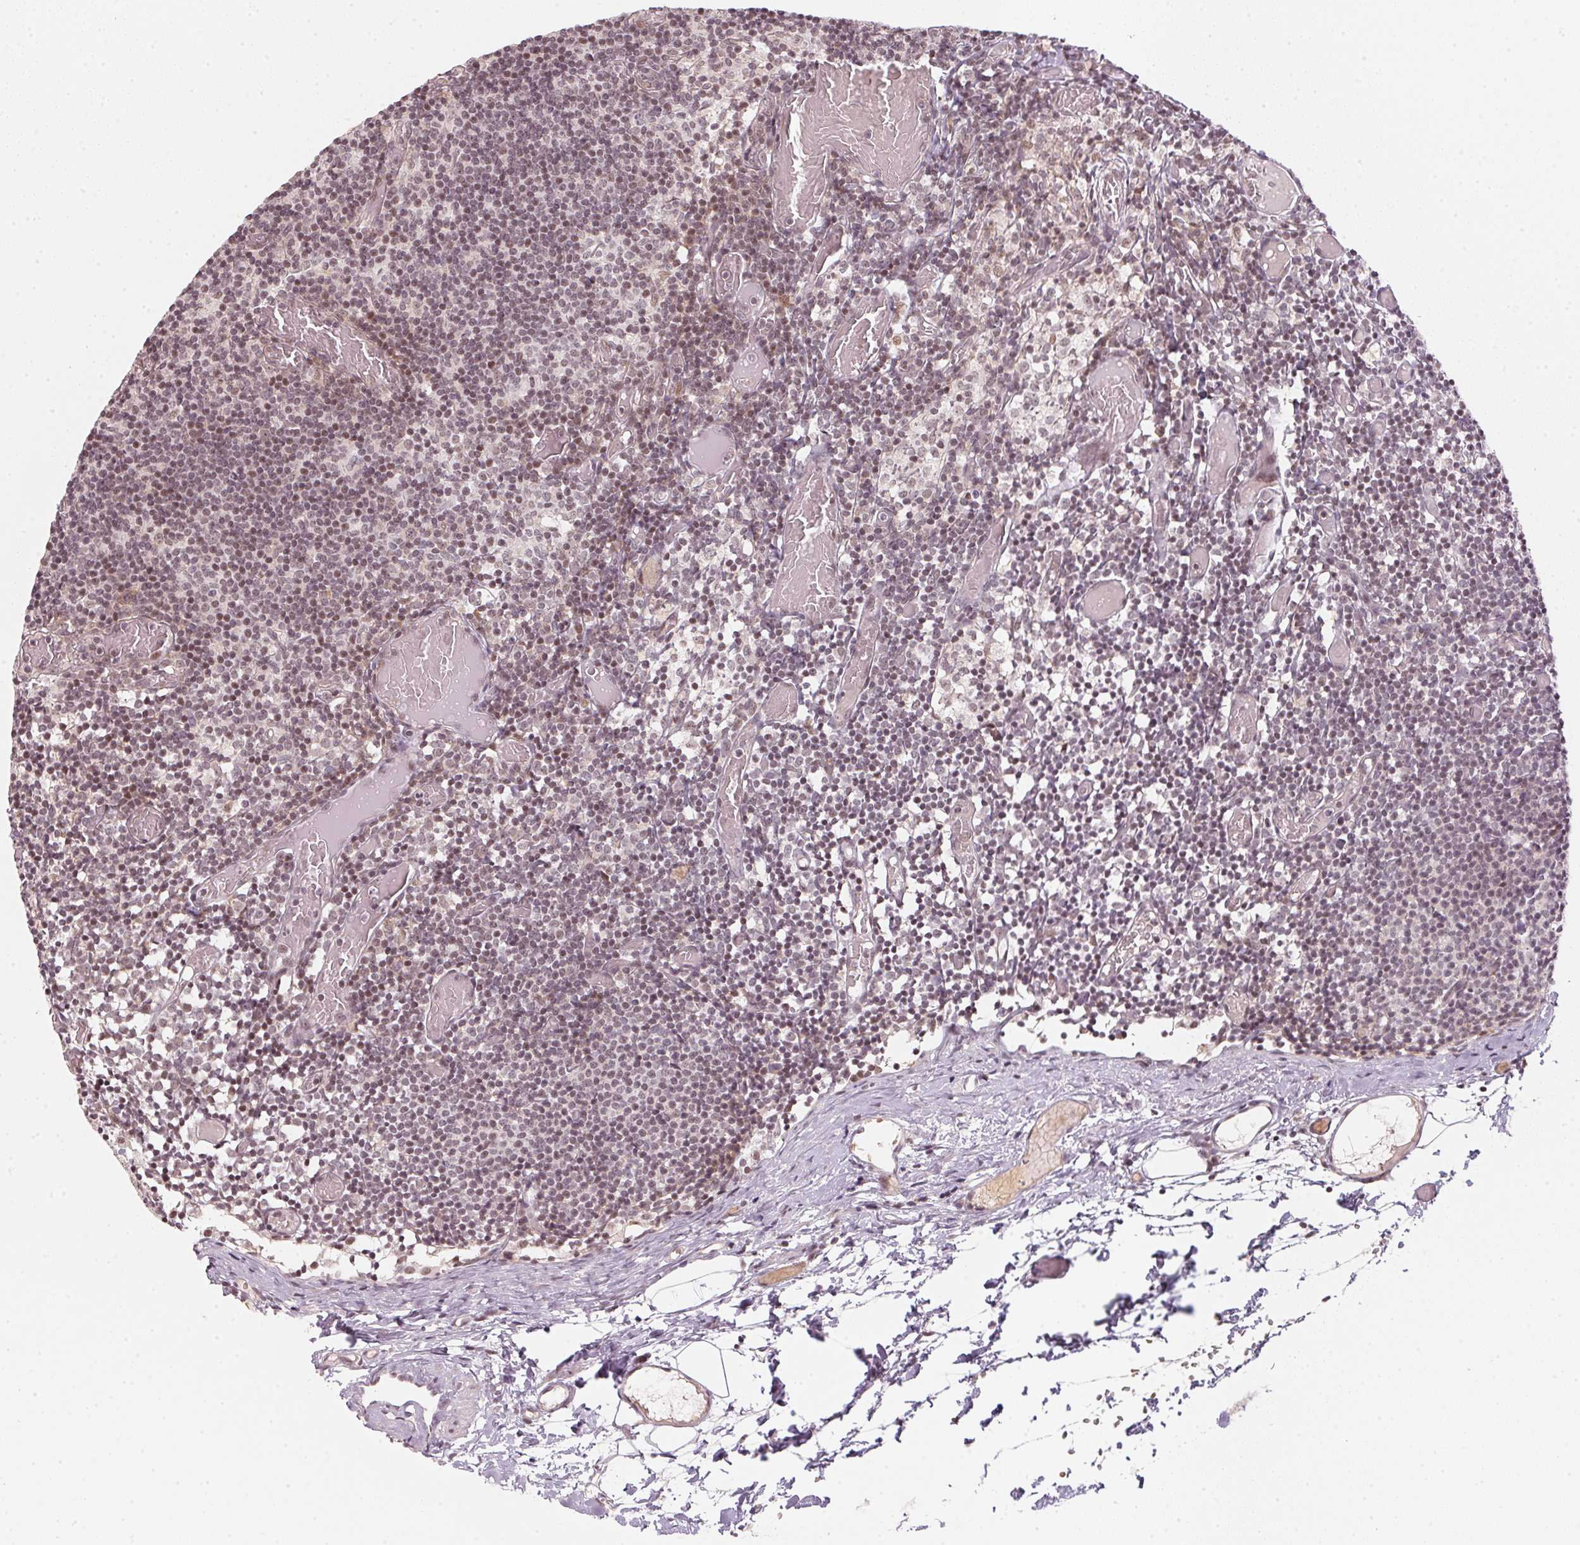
{"staining": {"intensity": "weak", "quantity": "25%-75%", "location": "nuclear"}, "tissue": "lymph node", "cell_type": "Germinal center cells", "image_type": "normal", "snomed": [{"axis": "morphology", "description": "Normal tissue, NOS"}, {"axis": "topography", "description": "Lymph node"}], "caption": "High-magnification brightfield microscopy of normal lymph node stained with DAB (3,3'-diaminobenzidine) (brown) and counterstained with hematoxylin (blue). germinal center cells exhibit weak nuclear expression is seen in approximately25%-75% of cells.", "gene": "KAT6A", "patient": {"sex": "female", "age": 41}}